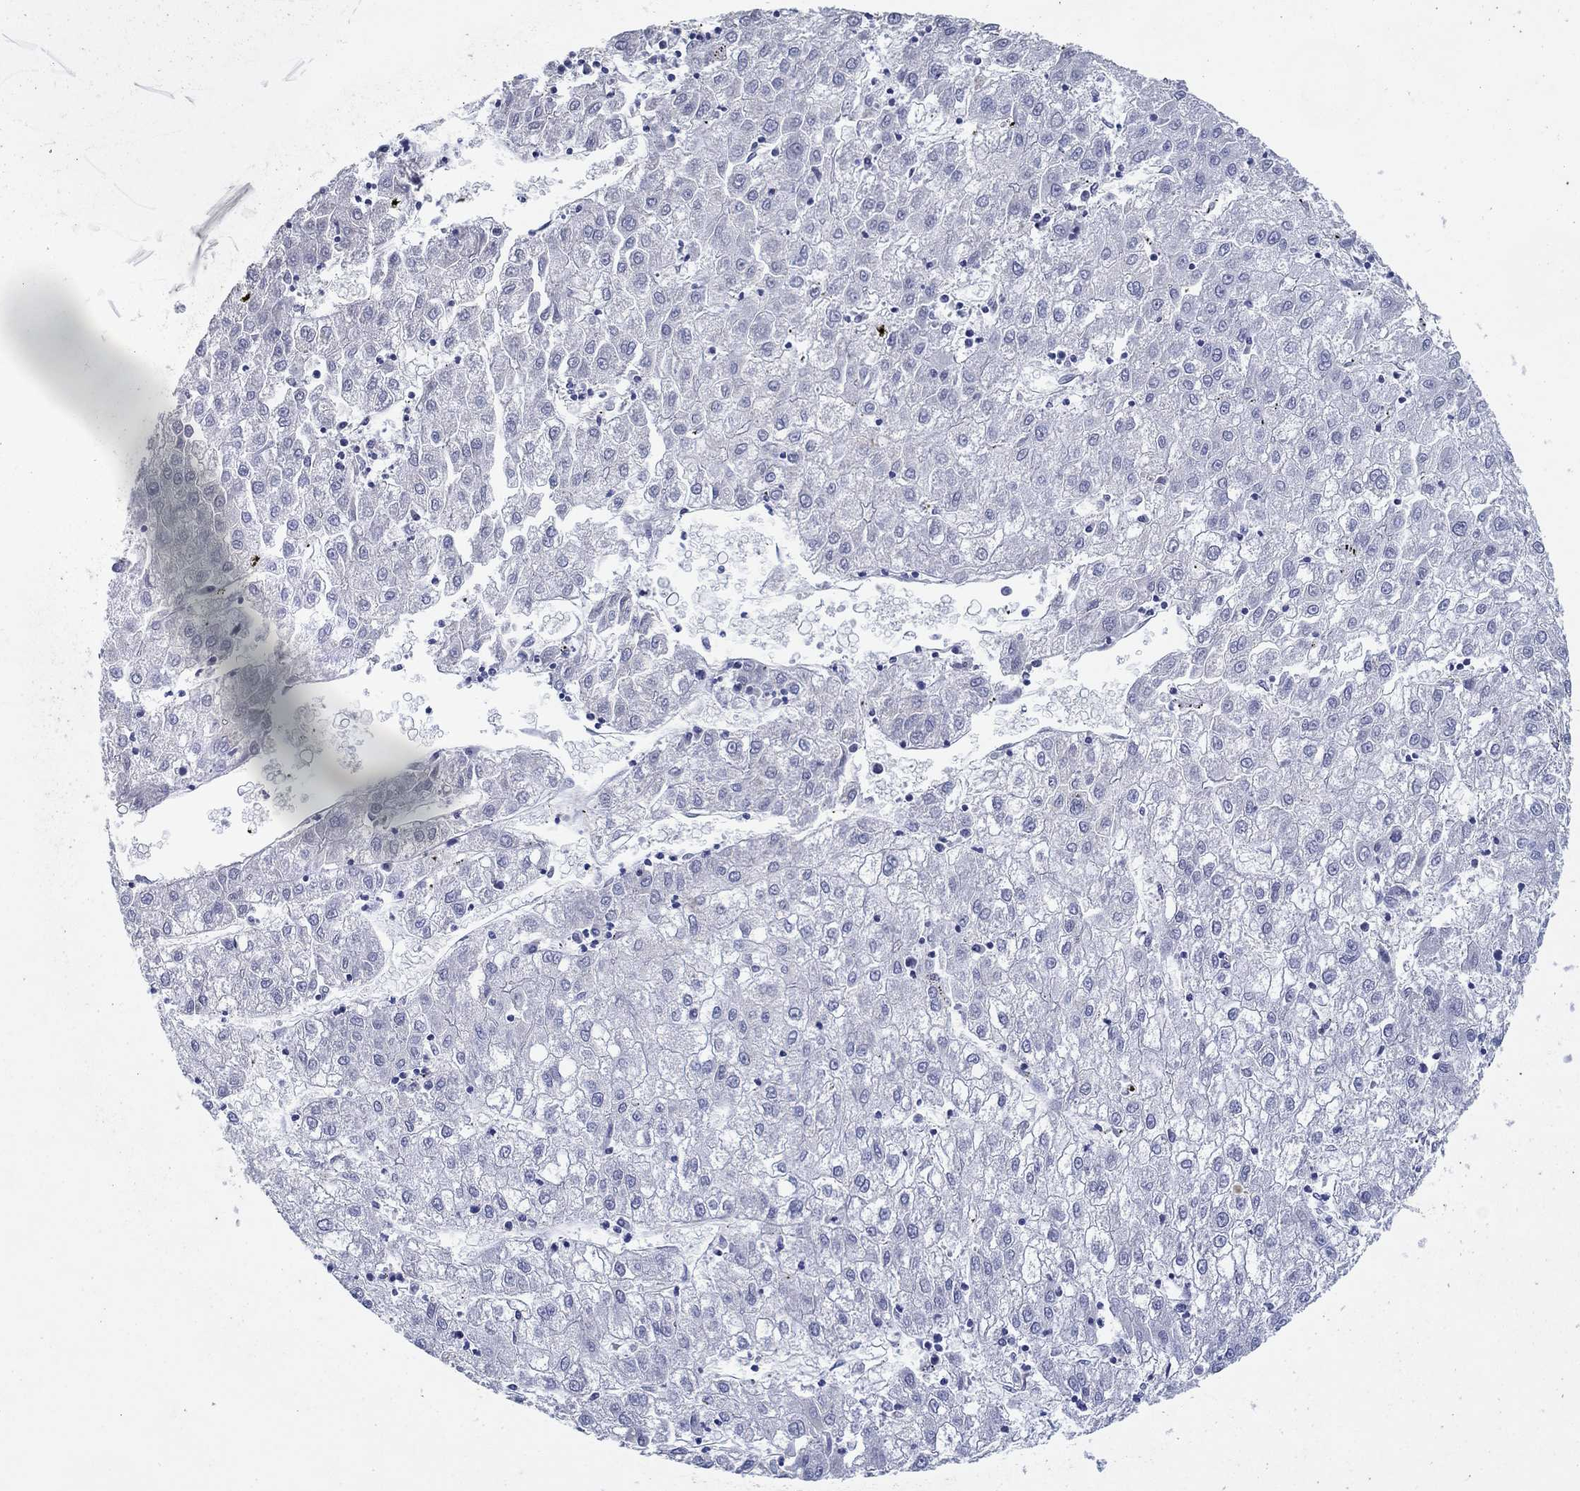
{"staining": {"intensity": "negative", "quantity": "none", "location": "none"}, "tissue": "liver cancer", "cell_type": "Tumor cells", "image_type": "cancer", "snomed": [{"axis": "morphology", "description": "Carcinoma, Hepatocellular, NOS"}, {"axis": "topography", "description": "Liver"}], "caption": "Immunohistochemical staining of human hepatocellular carcinoma (liver) shows no significant expression in tumor cells.", "gene": "HDC", "patient": {"sex": "male", "age": 72}}